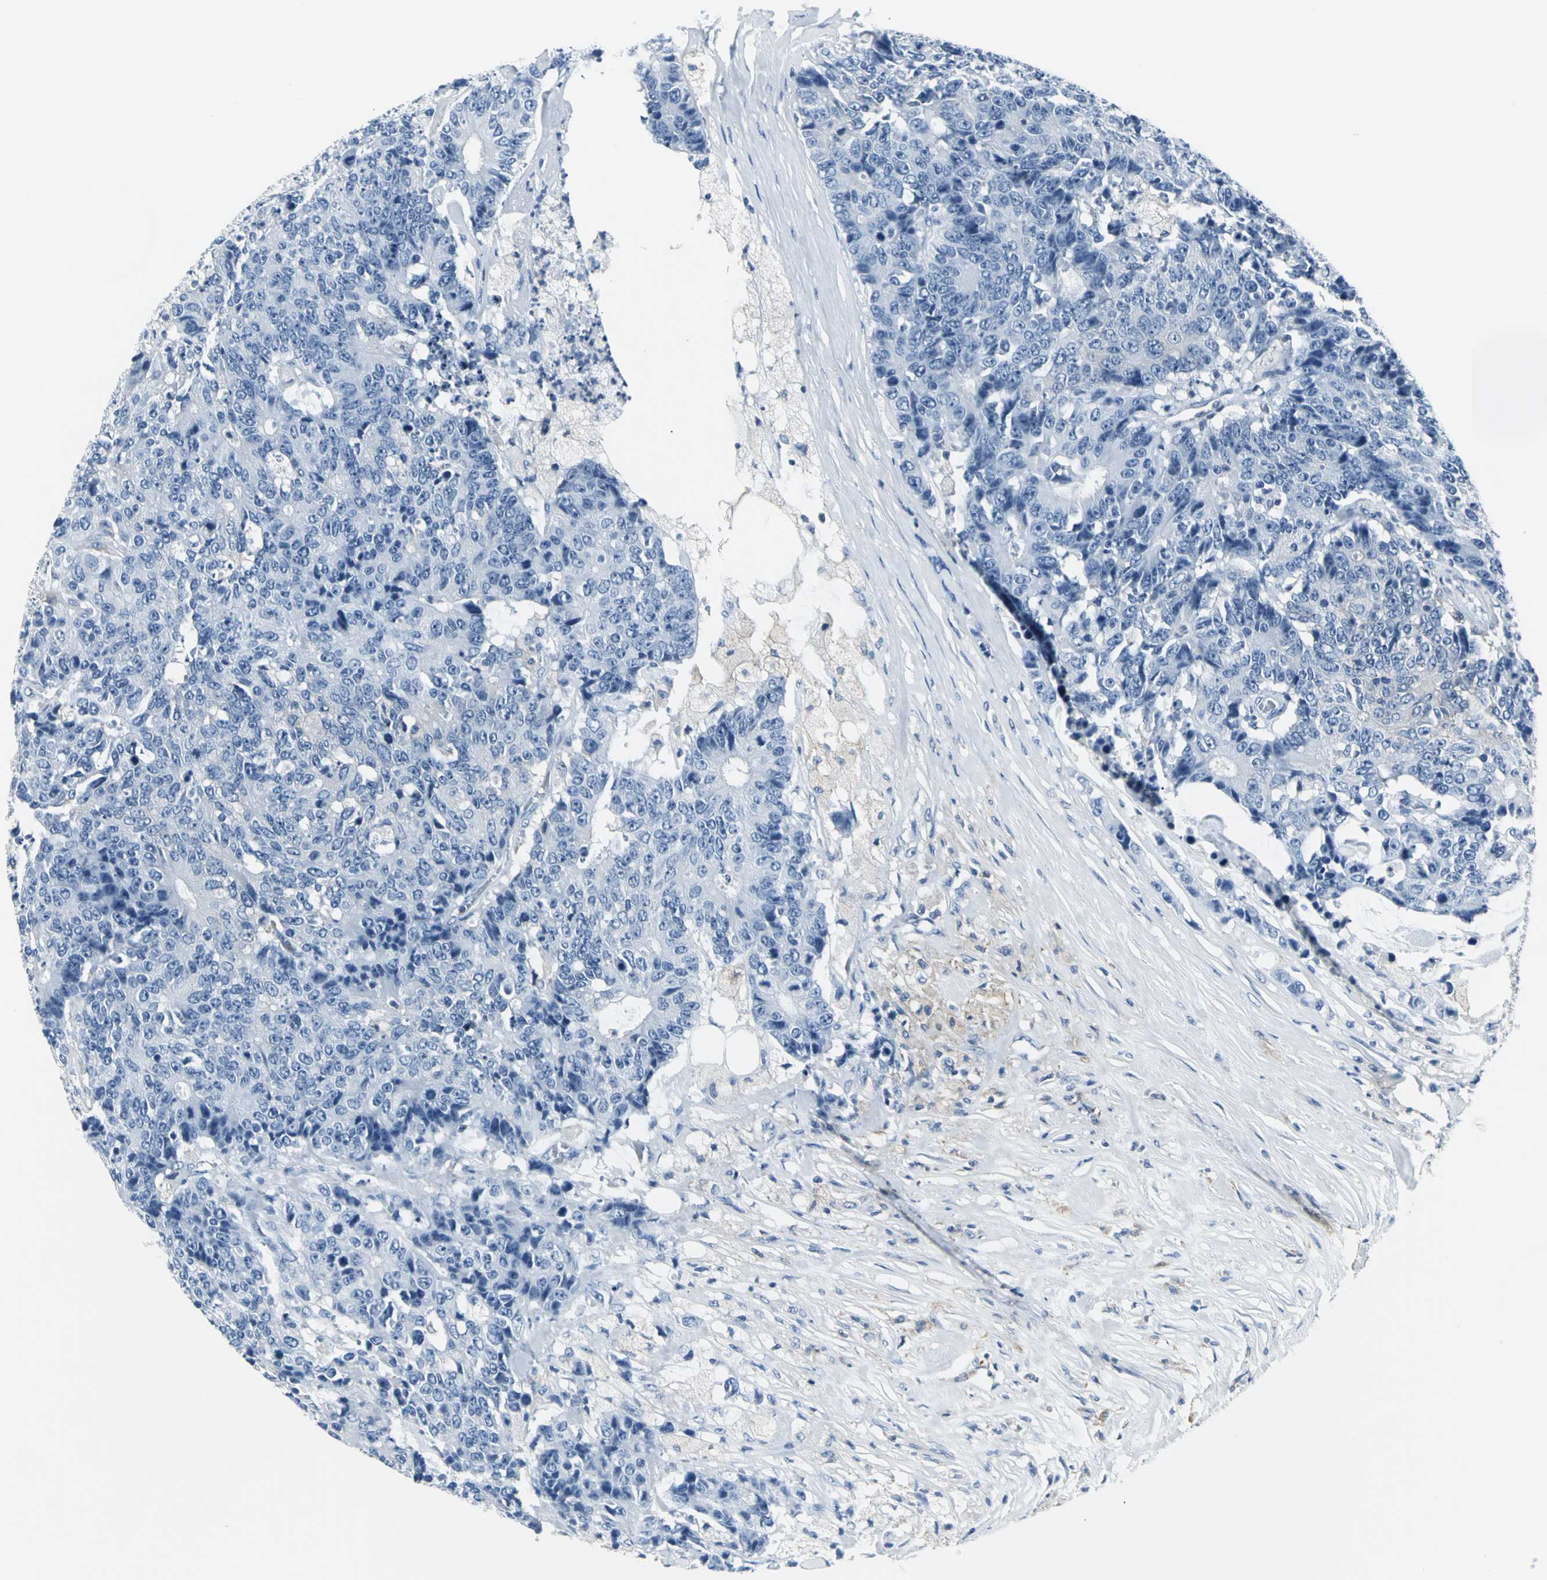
{"staining": {"intensity": "negative", "quantity": "none", "location": "none"}, "tissue": "colorectal cancer", "cell_type": "Tumor cells", "image_type": "cancer", "snomed": [{"axis": "morphology", "description": "Adenocarcinoma, NOS"}, {"axis": "topography", "description": "Colon"}], "caption": "A micrograph of human colorectal adenocarcinoma is negative for staining in tumor cells.", "gene": "IQGAP2", "patient": {"sex": "female", "age": 86}}